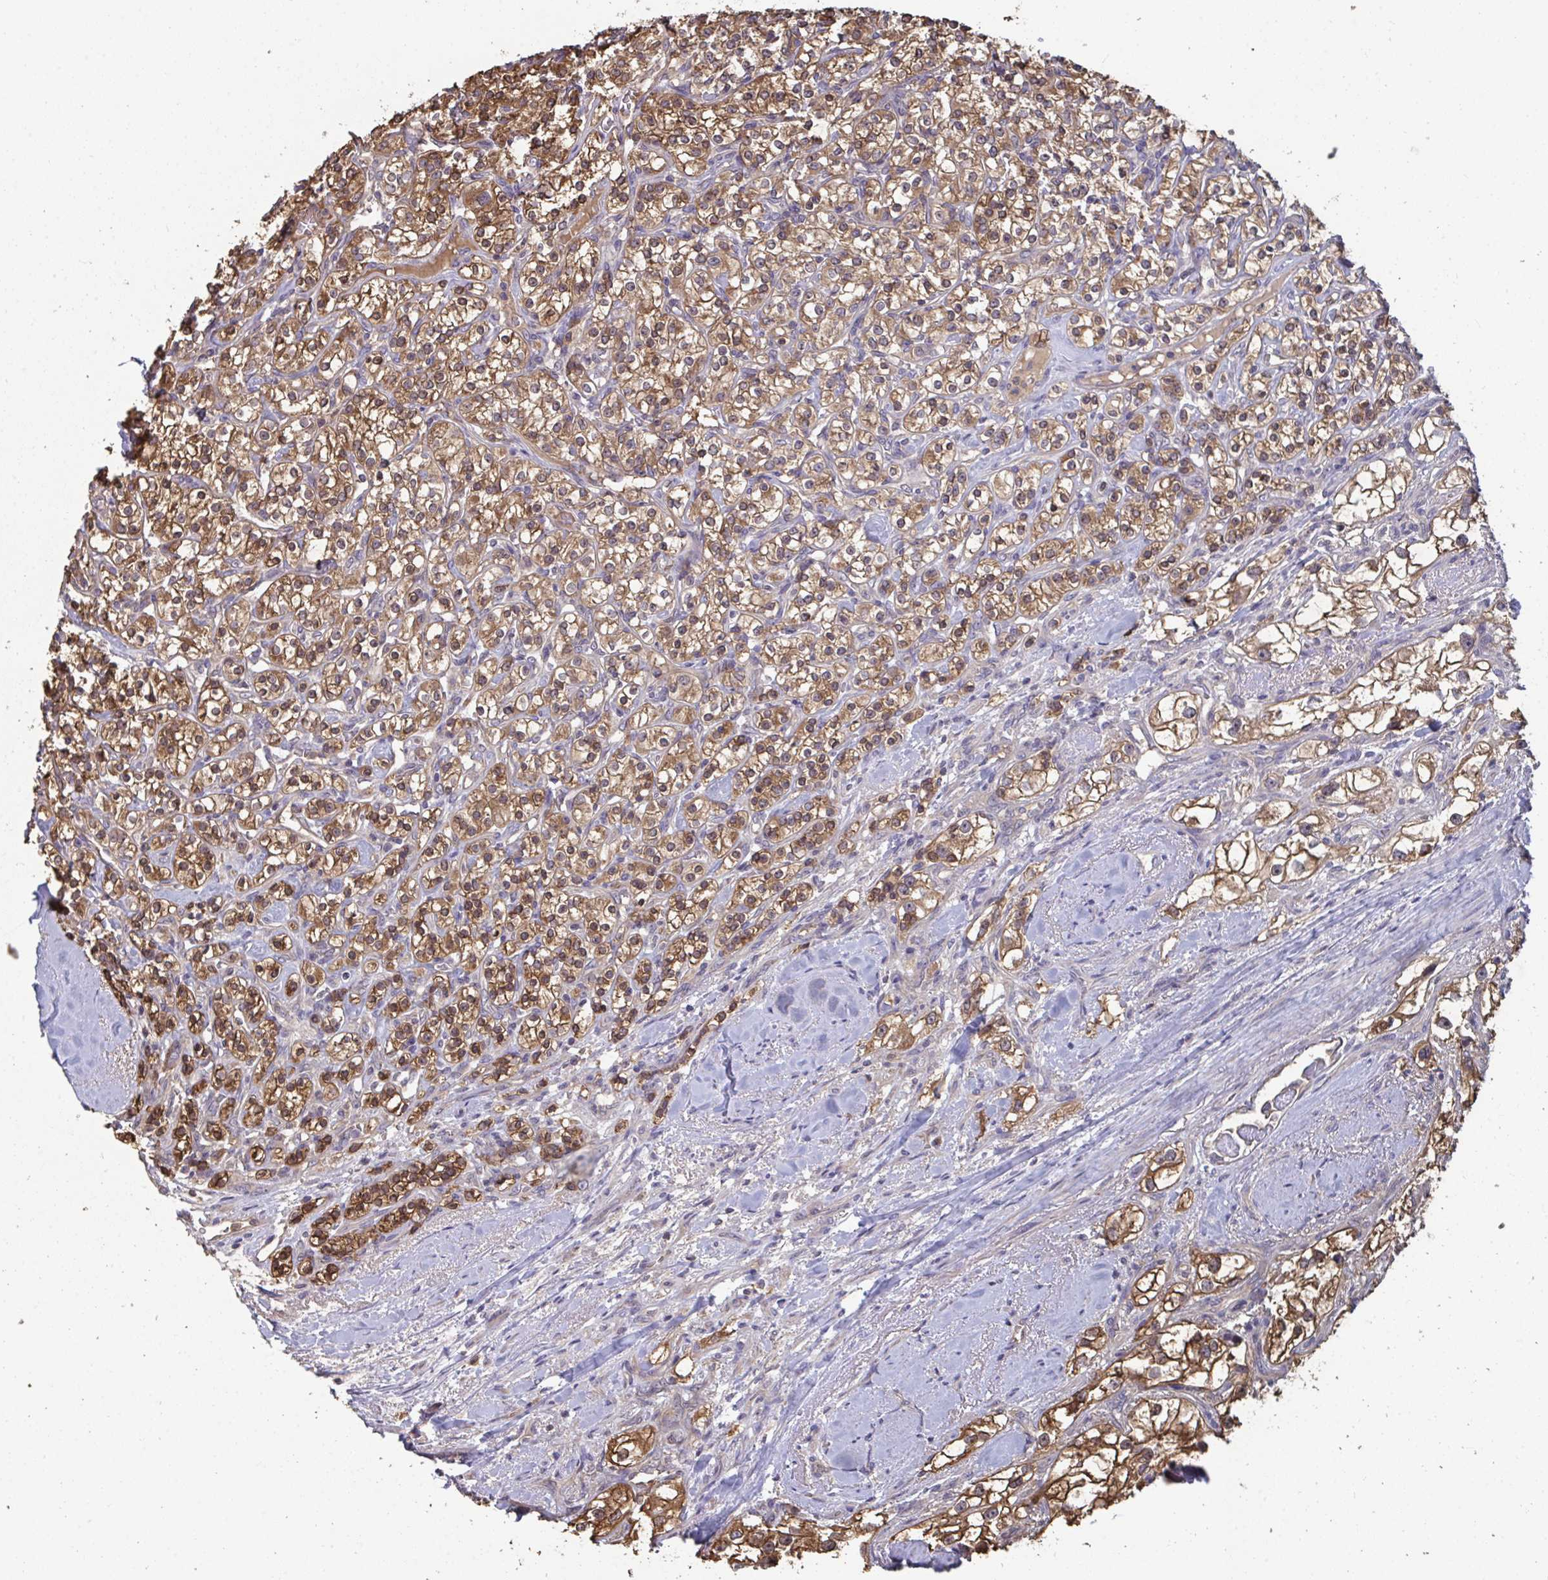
{"staining": {"intensity": "moderate", "quantity": ">75%", "location": "cytoplasmic/membranous,nuclear"}, "tissue": "renal cancer", "cell_type": "Tumor cells", "image_type": "cancer", "snomed": [{"axis": "morphology", "description": "Adenocarcinoma, NOS"}, {"axis": "topography", "description": "Kidney"}], "caption": "Protein analysis of renal adenocarcinoma tissue reveals moderate cytoplasmic/membranous and nuclear staining in approximately >75% of tumor cells. (Brightfield microscopy of DAB IHC at high magnification).", "gene": "TTC9C", "patient": {"sex": "male", "age": 77}}